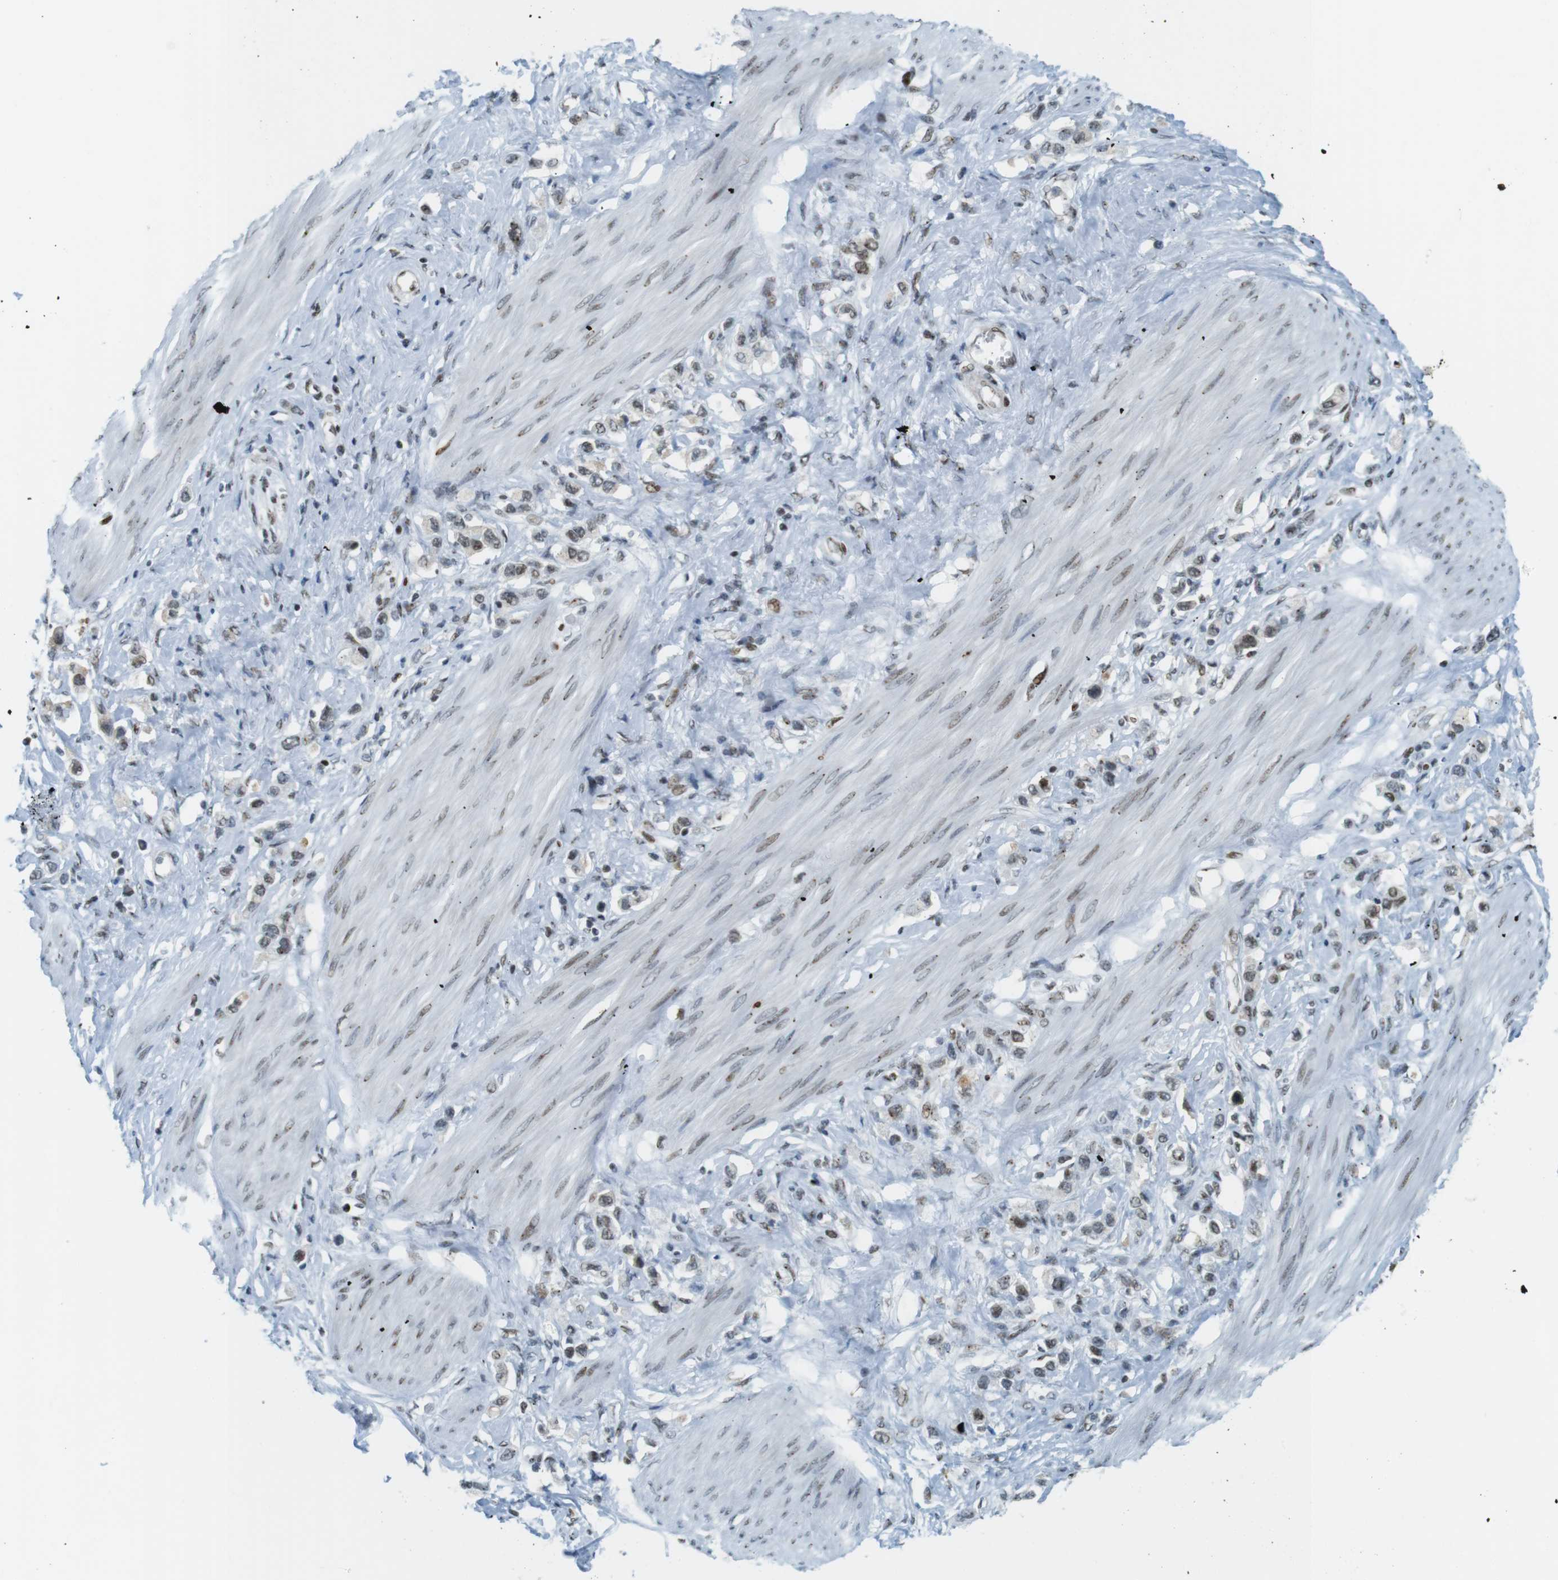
{"staining": {"intensity": "weak", "quantity": ">75%", "location": "nuclear"}, "tissue": "stomach cancer", "cell_type": "Tumor cells", "image_type": "cancer", "snomed": [{"axis": "morphology", "description": "Adenocarcinoma, NOS"}, {"axis": "topography", "description": "Stomach"}], "caption": "A high-resolution histopathology image shows IHC staining of stomach adenocarcinoma, which demonstrates weak nuclear staining in approximately >75% of tumor cells.", "gene": "UBB", "patient": {"sex": "female", "age": 65}}